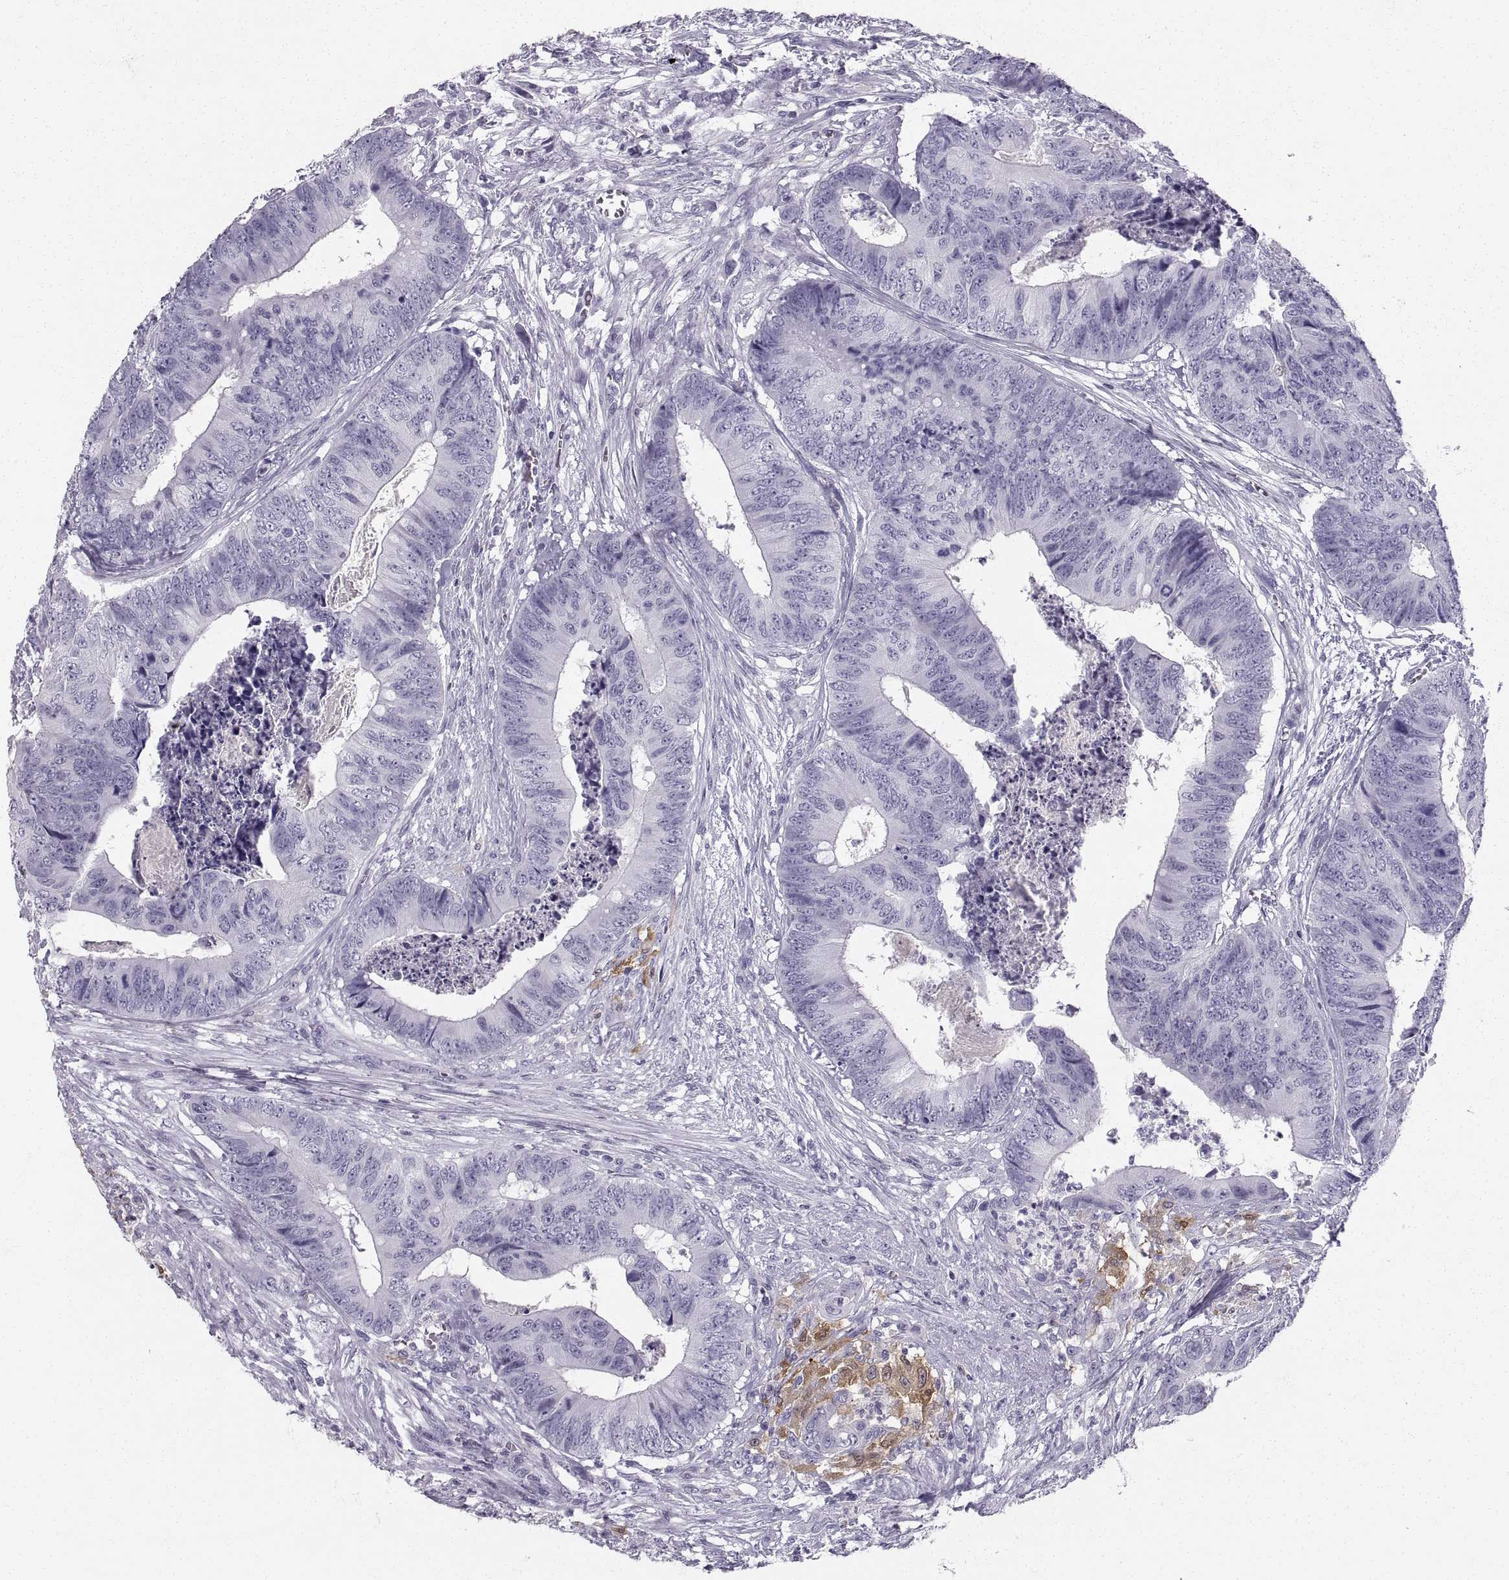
{"staining": {"intensity": "negative", "quantity": "none", "location": "none"}, "tissue": "colorectal cancer", "cell_type": "Tumor cells", "image_type": "cancer", "snomed": [{"axis": "morphology", "description": "Adenocarcinoma, NOS"}, {"axis": "topography", "description": "Colon"}], "caption": "A high-resolution micrograph shows immunohistochemistry staining of colorectal cancer, which demonstrates no significant positivity in tumor cells.", "gene": "SLC22A6", "patient": {"sex": "male", "age": 84}}